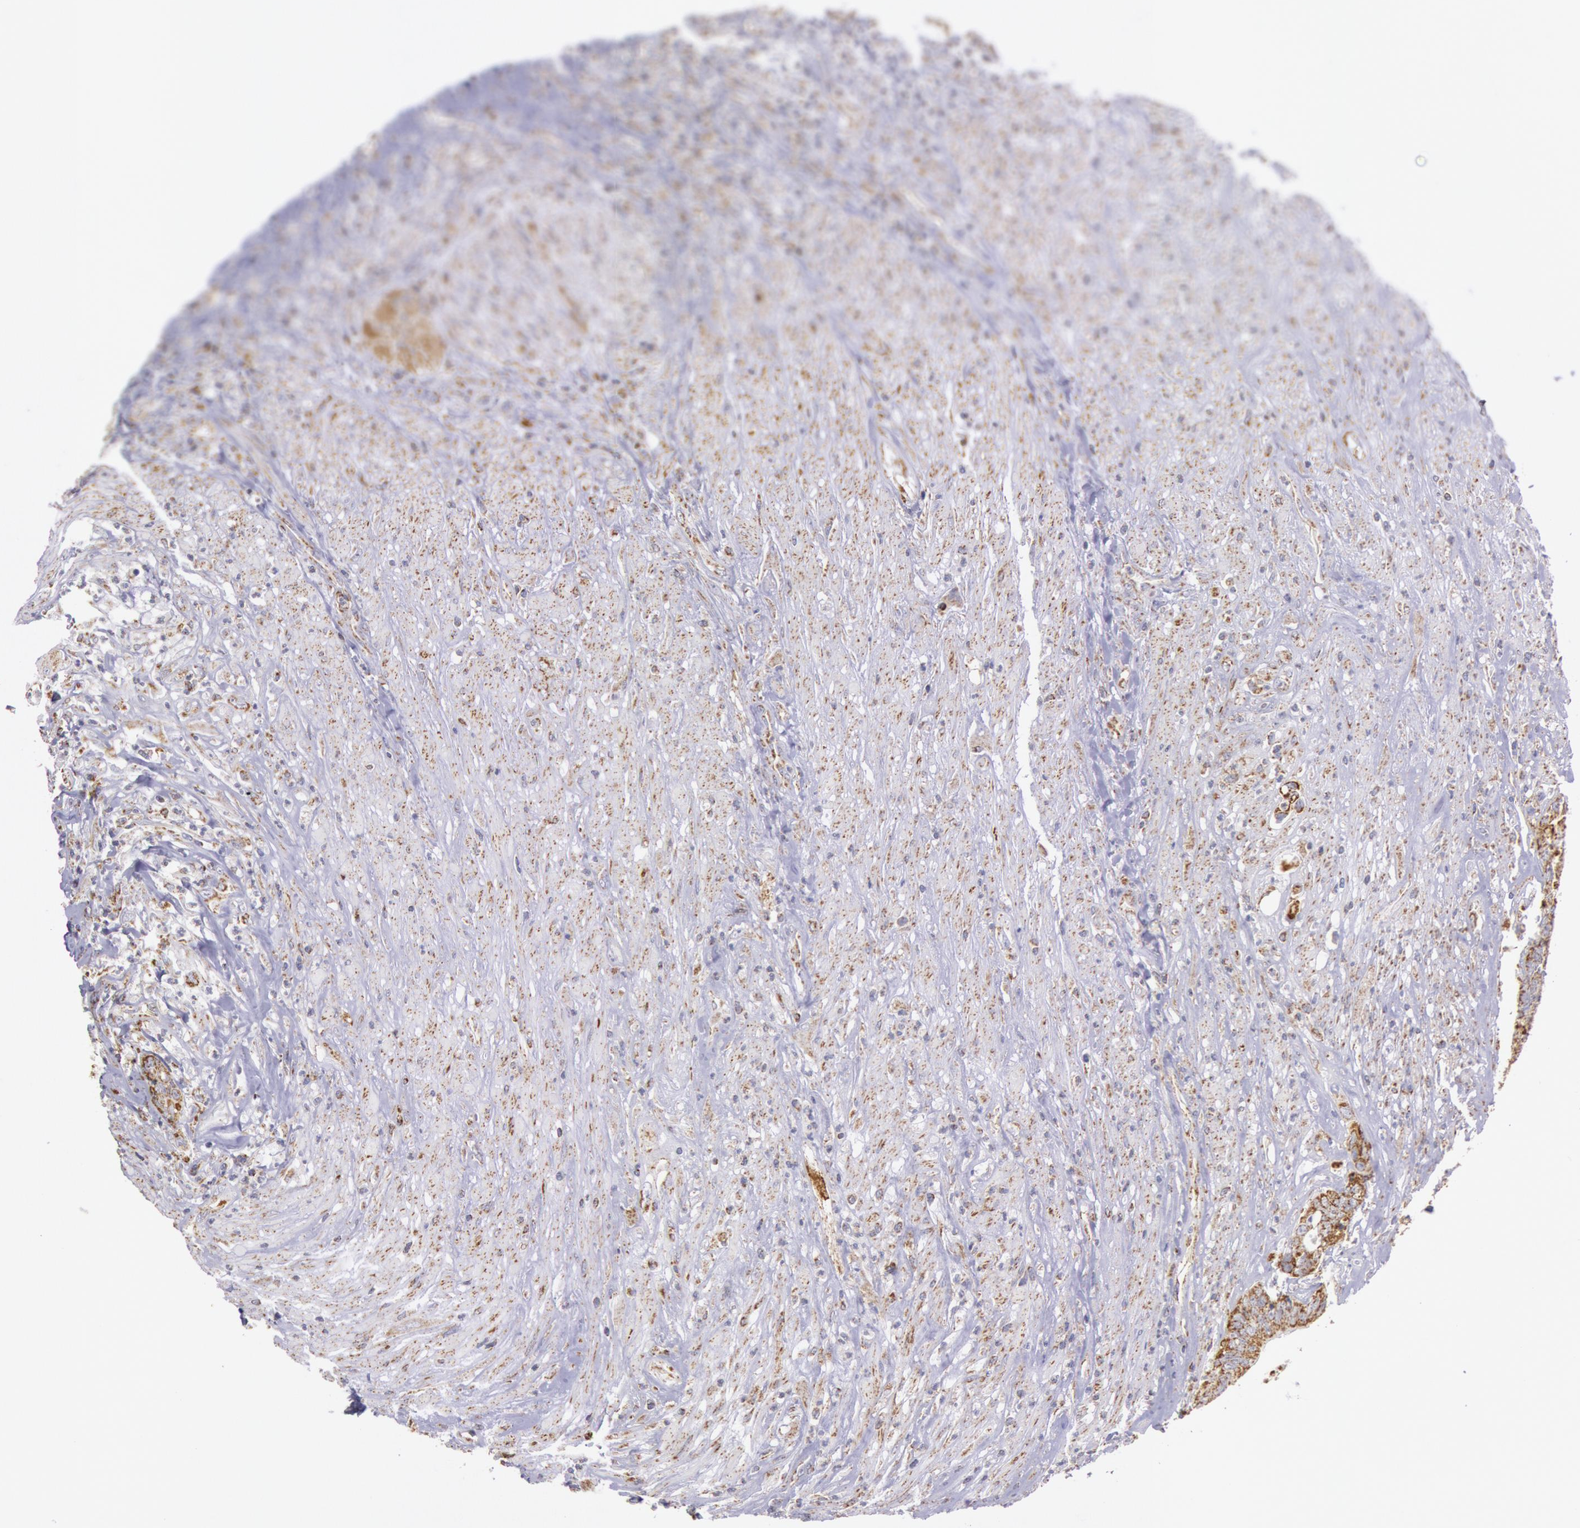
{"staining": {"intensity": "strong", "quantity": ">75%", "location": "cytoplasmic/membranous"}, "tissue": "colorectal cancer", "cell_type": "Tumor cells", "image_type": "cancer", "snomed": [{"axis": "morphology", "description": "Adenocarcinoma, NOS"}, {"axis": "topography", "description": "Rectum"}], "caption": "The immunohistochemical stain shows strong cytoplasmic/membranous positivity in tumor cells of colorectal cancer (adenocarcinoma) tissue.", "gene": "CYC1", "patient": {"sex": "female", "age": 65}}